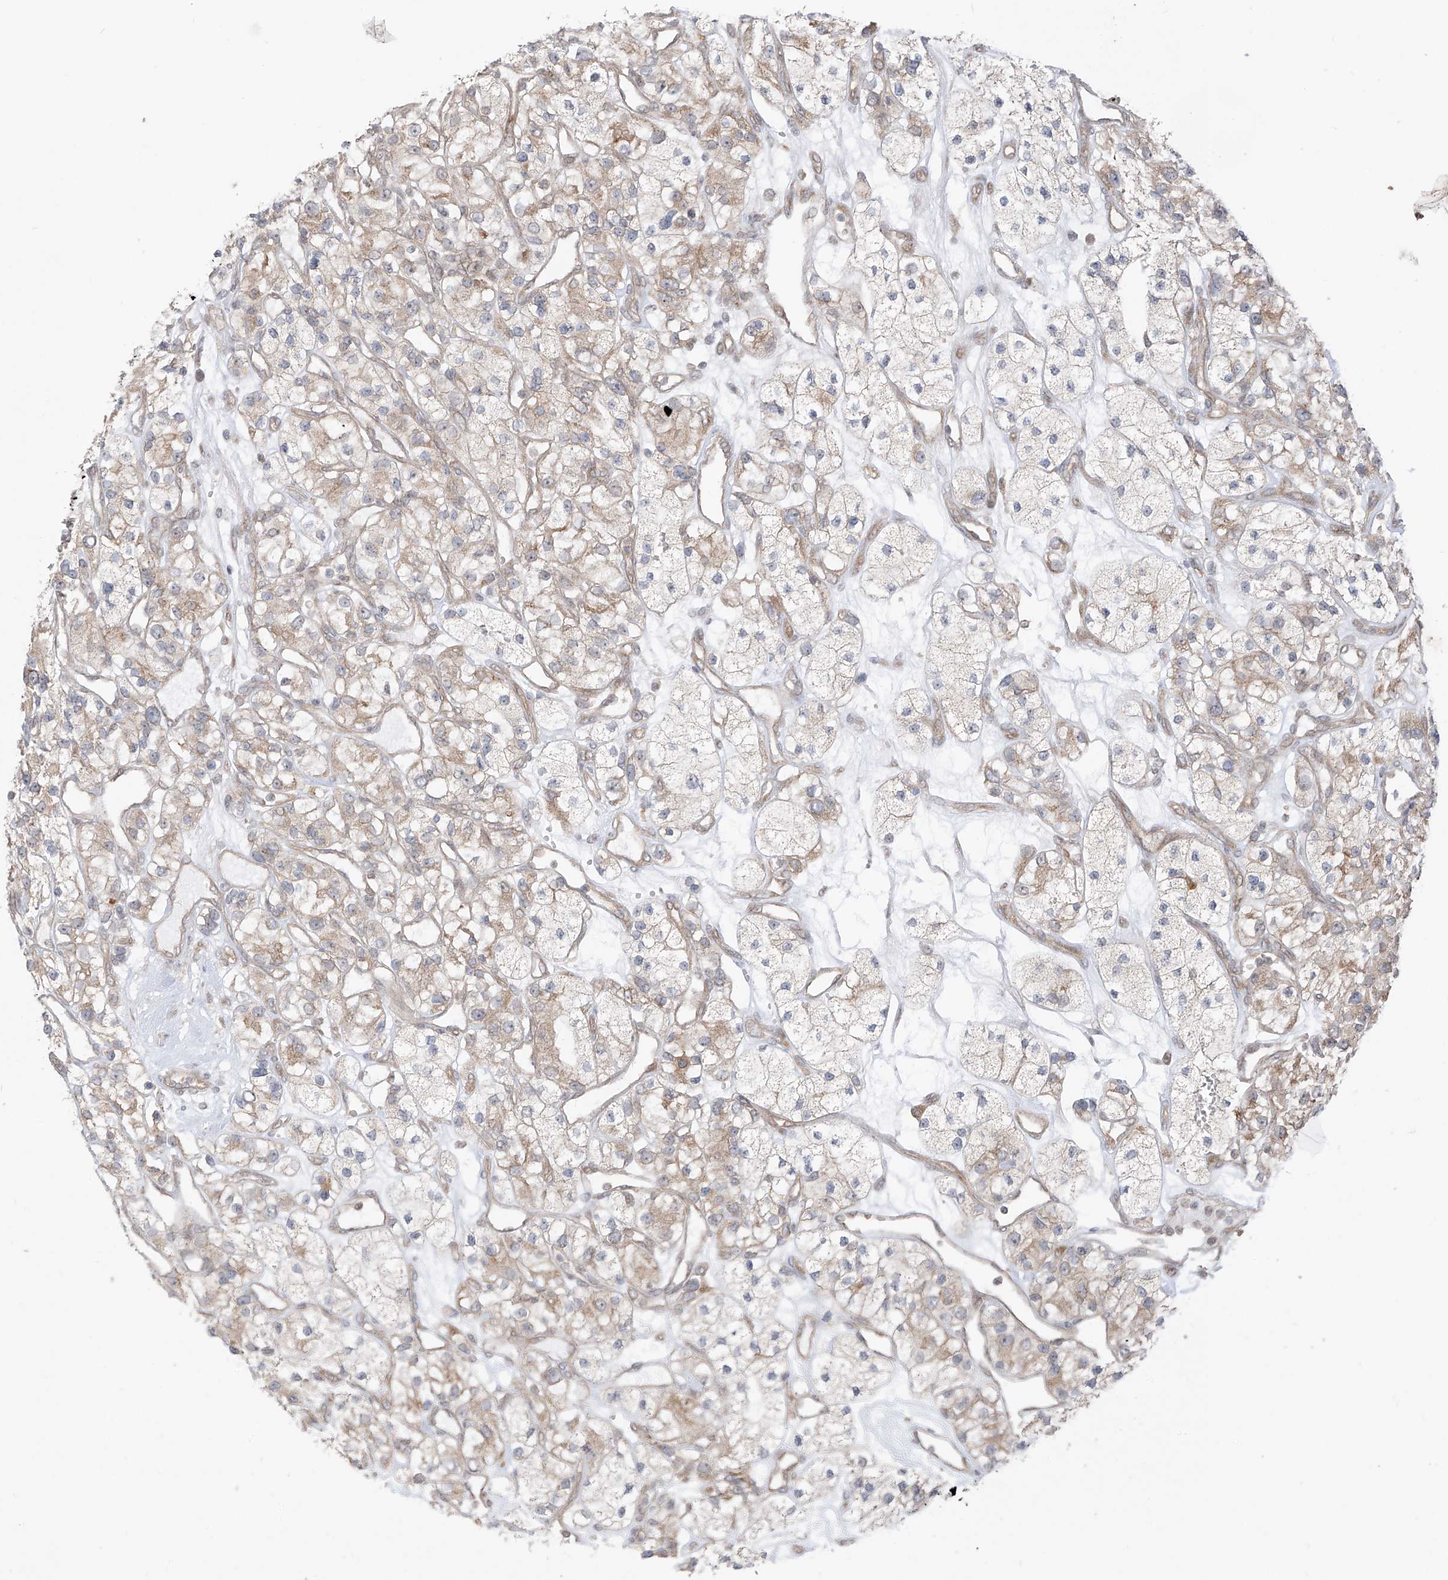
{"staining": {"intensity": "weak", "quantity": "<25%", "location": "cytoplasmic/membranous"}, "tissue": "renal cancer", "cell_type": "Tumor cells", "image_type": "cancer", "snomed": [{"axis": "morphology", "description": "Adenocarcinoma, NOS"}, {"axis": "topography", "description": "Kidney"}], "caption": "This histopathology image is of renal adenocarcinoma stained with IHC to label a protein in brown with the nuclei are counter-stained blue. There is no expression in tumor cells. (DAB (3,3'-diaminobenzidine) immunohistochemistry with hematoxylin counter stain).", "gene": "PDE11A", "patient": {"sex": "female", "age": 57}}